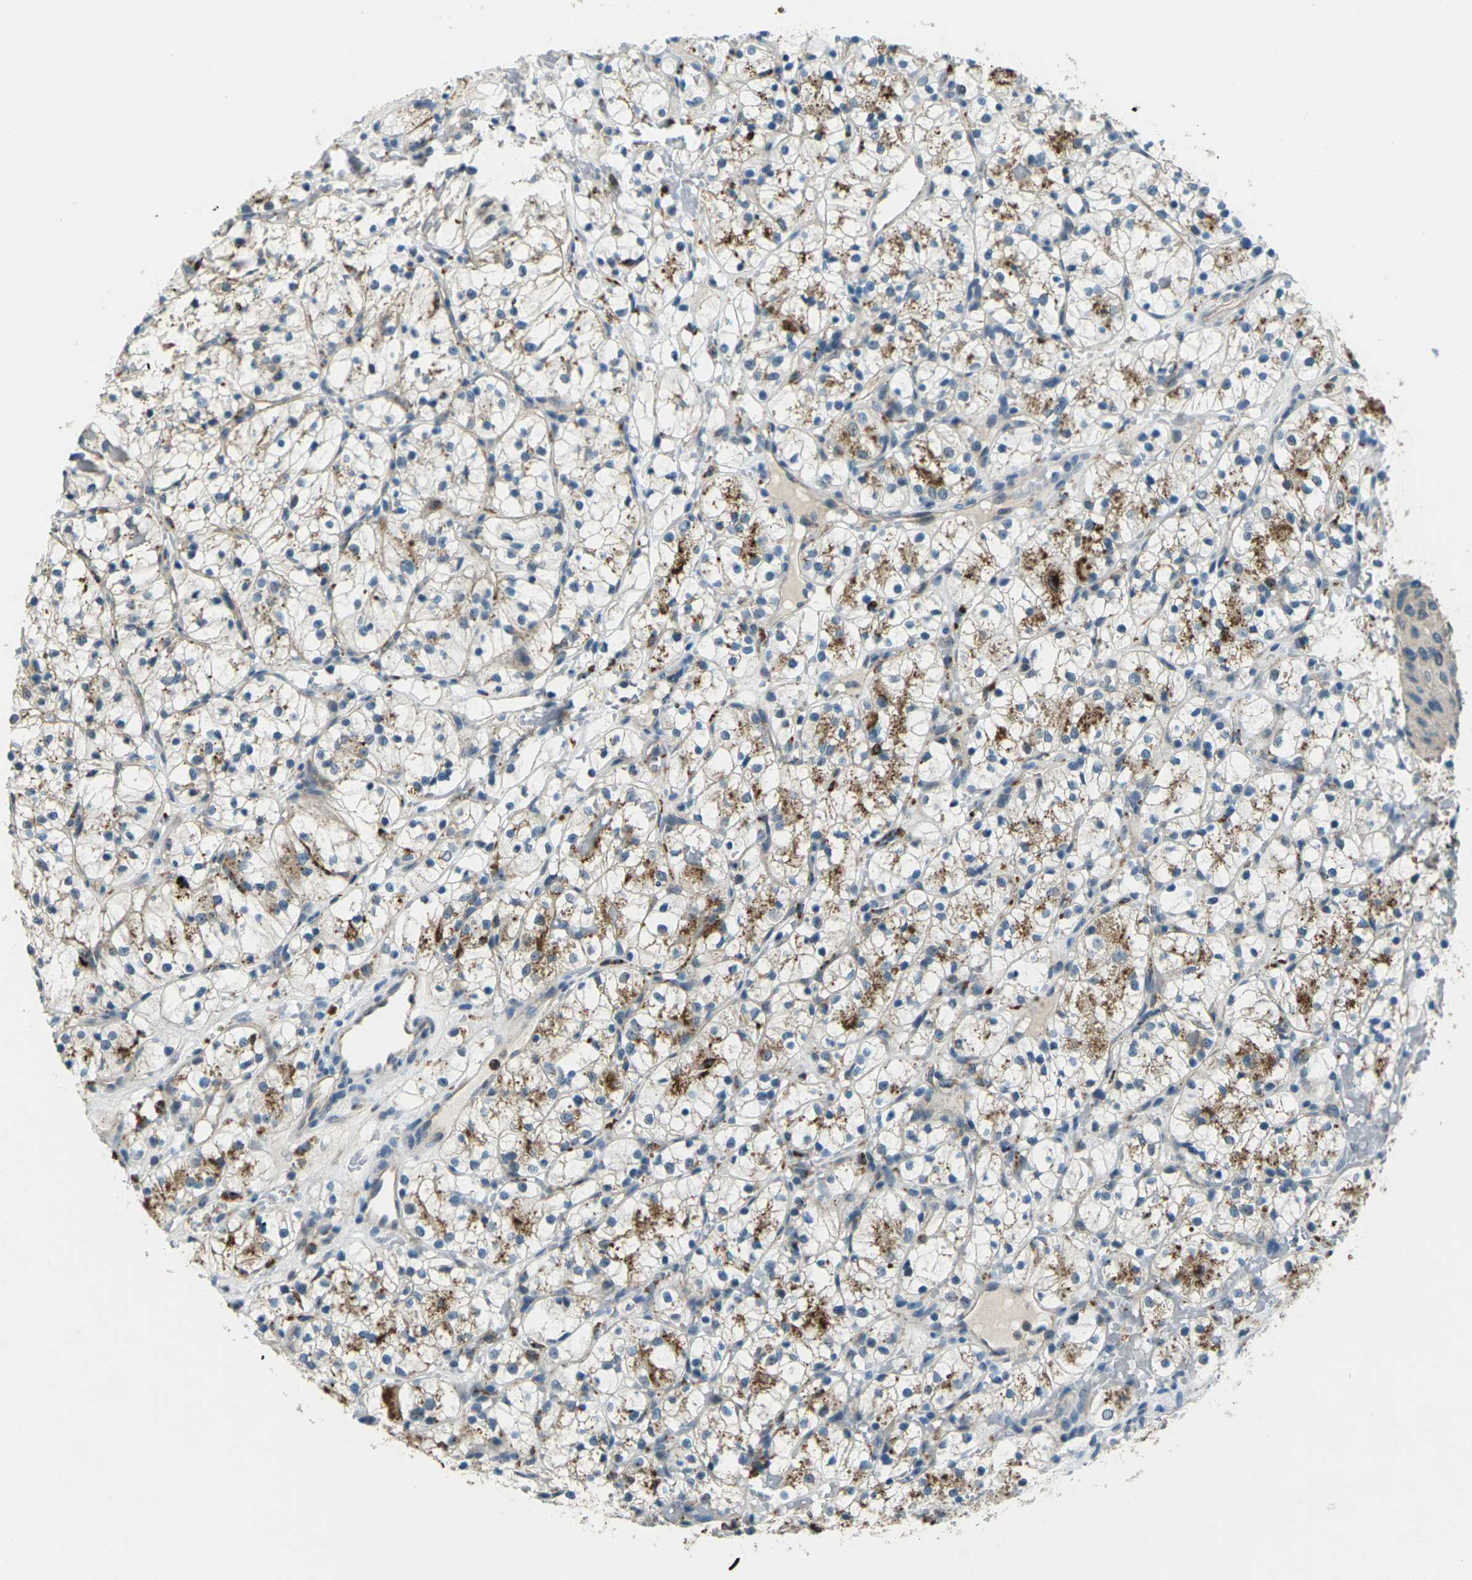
{"staining": {"intensity": "moderate", "quantity": "<25%", "location": "cytoplasmic/membranous"}, "tissue": "renal cancer", "cell_type": "Tumor cells", "image_type": "cancer", "snomed": [{"axis": "morphology", "description": "Adenocarcinoma, NOS"}, {"axis": "topography", "description": "Kidney"}], "caption": "Immunohistochemical staining of human adenocarcinoma (renal) demonstrates low levels of moderate cytoplasmic/membranous expression in about <25% of tumor cells.", "gene": "SLC31A2", "patient": {"sex": "female", "age": 60}}